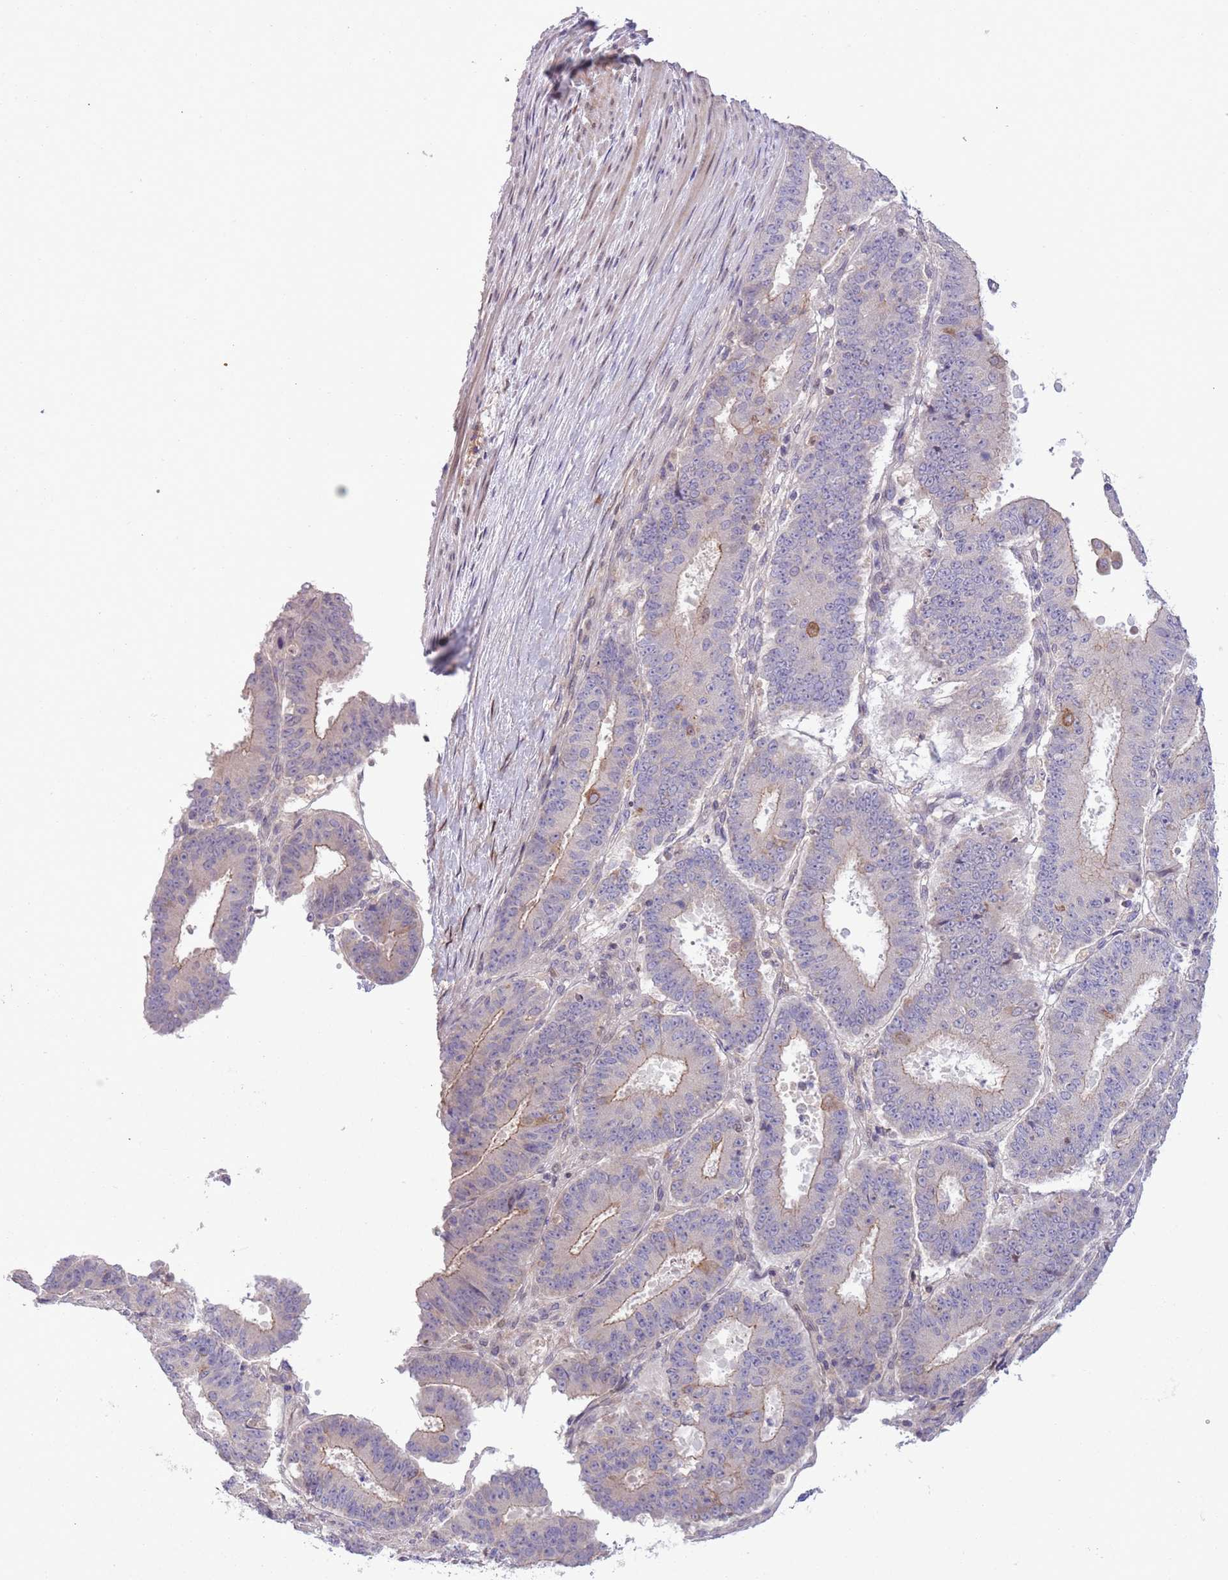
{"staining": {"intensity": "weak", "quantity": "<25%", "location": "cytoplasmic/membranous"}, "tissue": "ovarian cancer", "cell_type": "Tumor cells", "image_type": "cancer", "snomed": [{"axis": "morphology", "description": "Carcinoma, endometroid"}, {"axis": "topography", "description": "Appendix"}, {"axis": "topography", "description": "Ovary"}], "caption": "Tumor cells are negative for brown protein staining in ovarian endometroid carcinoma.", "gene": "CCND2", "patient": {"sex": "female", "age": 42}}